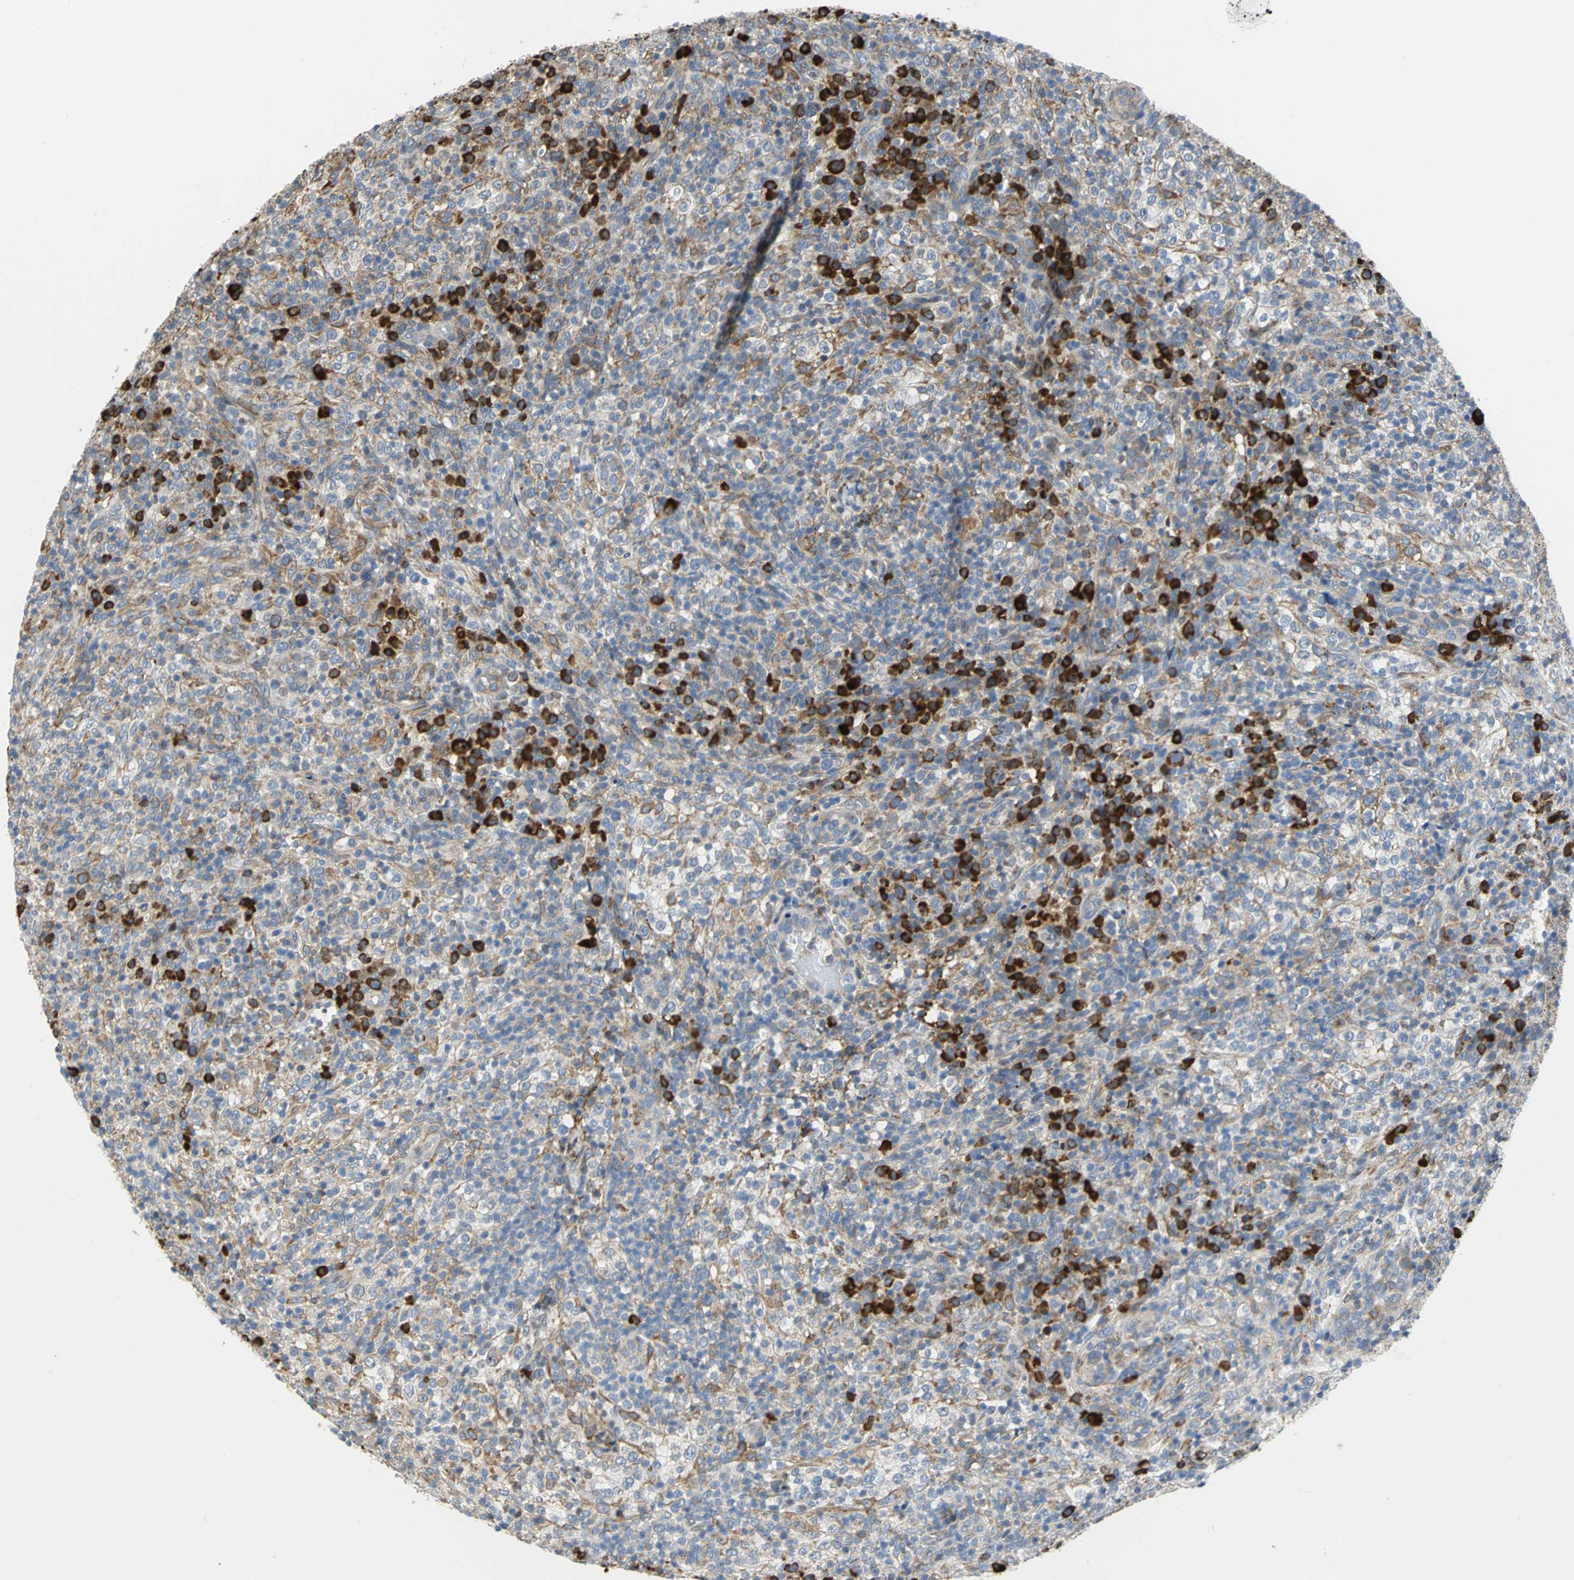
{"staining": {"intensity": "negative", "quantity": "none", "location": "none"}, "tissue": "lymphoma", "cell_type": "Tumor cells", "image_type": "cancer", "snomed": [{"axis": "morphology", "description": "Malignant lymphoma, non-Hodgkin's type, High grade"}, {"axis": "topography", "description": "Lymph node"}], "caption": "This is a image of immunohistochemistry staining of malignant lymphoma, non-Hodgkin's type (high-grade), which shows no staining in tumor cells. (DAB IHC with hematoxylin counter stain).", "gene": "SDF2L1", "patient": {"sex": "female", "age": 76}}